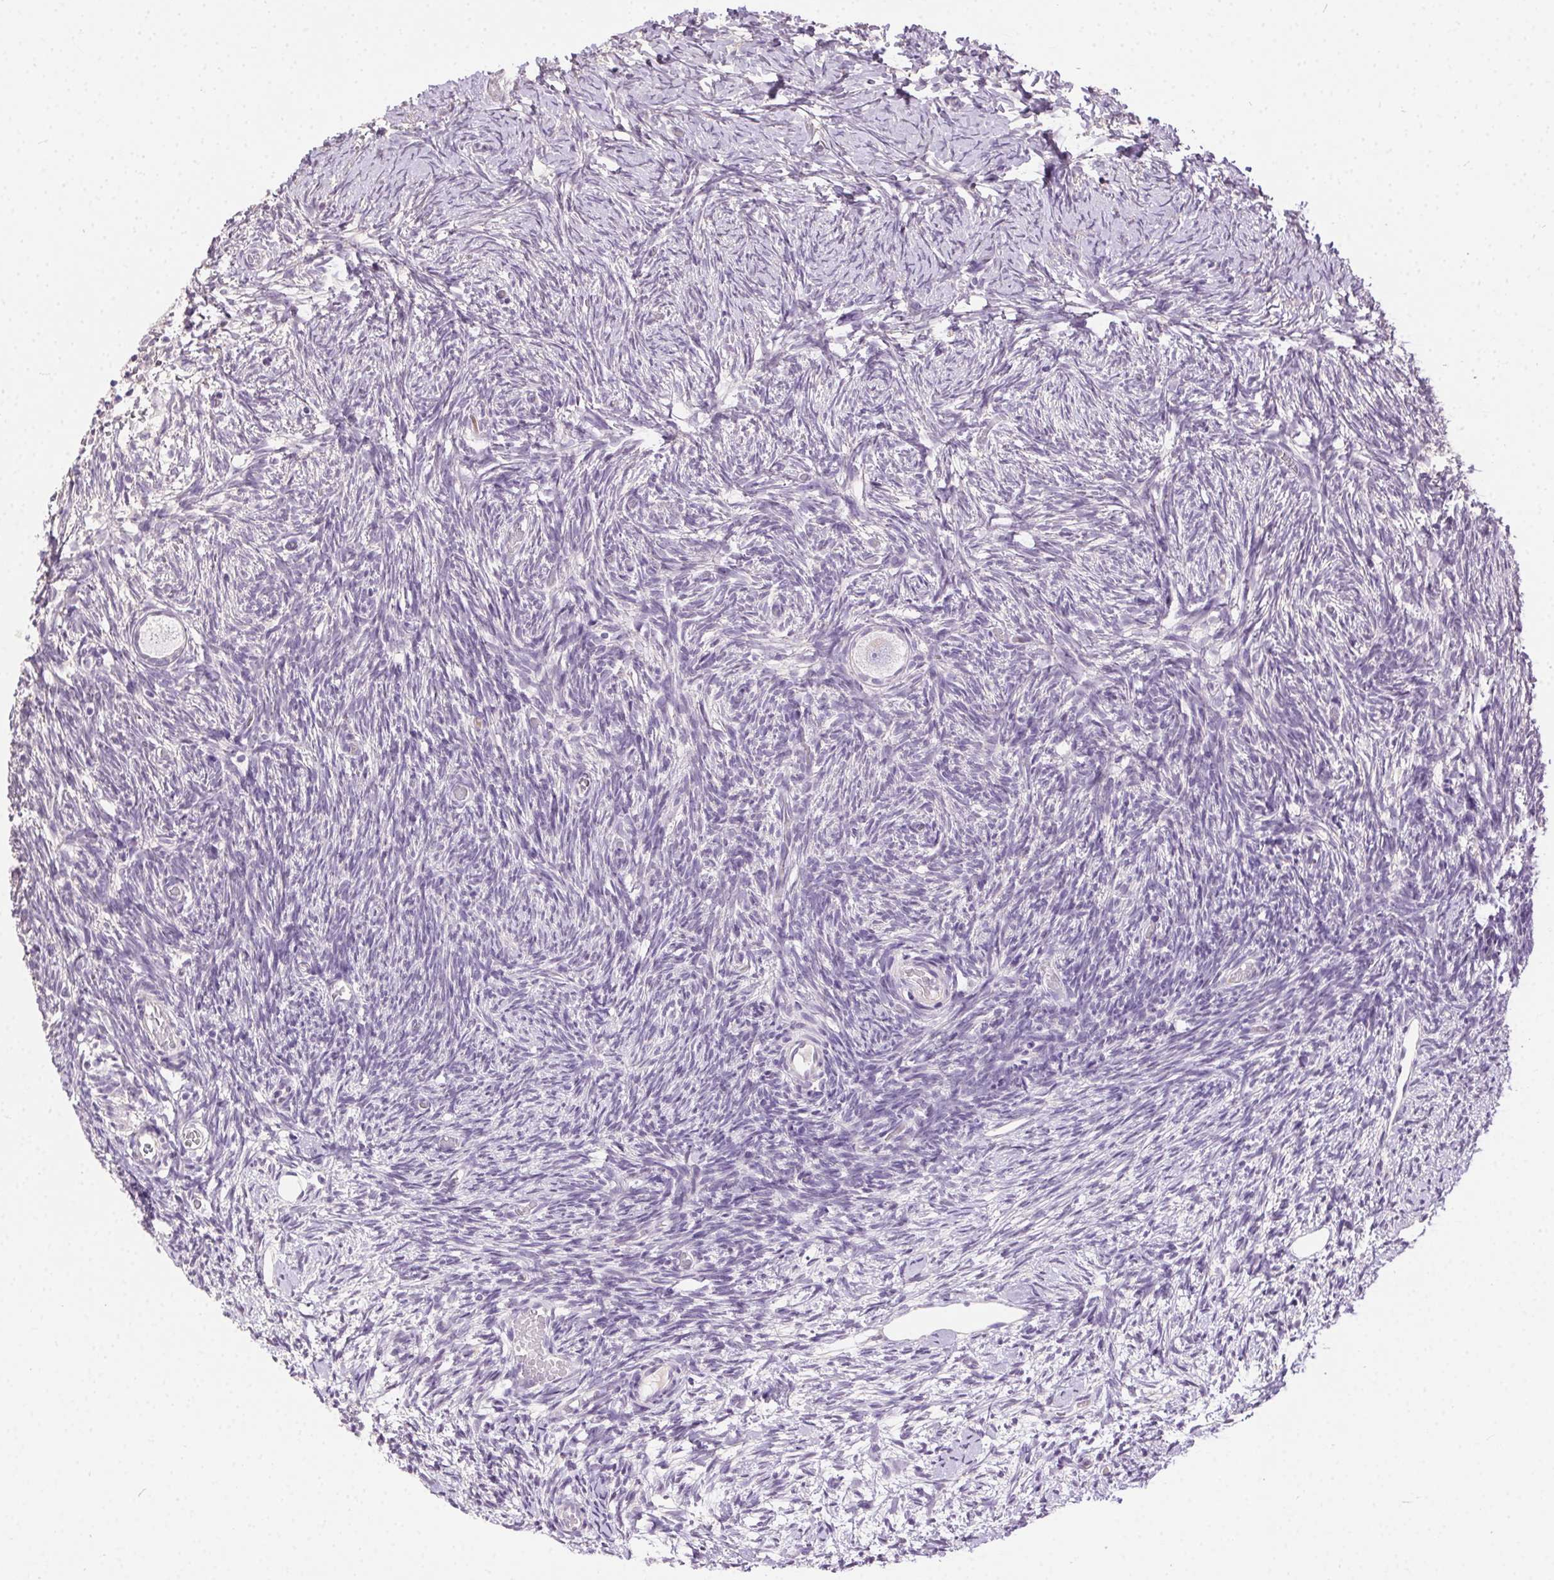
{"staining": {"intensity": "negative", "quantity": "none", "location": "none"}, "tissue": "ovary", "cell_type": "Follicle cells", "image_type": "normal", "snomed": [{"axis": "morphology", "description": "Normal tissue, NOS"}, {"axis": "topography", "description": "Ovary"}], "caption": "Immunohistochemistry (IHC) of benign human ovary displays no staining in follicle cells. Brightfield microscopy of immunohistochemistry (IHC) stained with DAB (3,3'-diaminobenzidine) (brown) and hematoxylin (blue), captured at high magnification.", "gene": "SYCE2", "patient": {"sex": "female", "age": 39}}